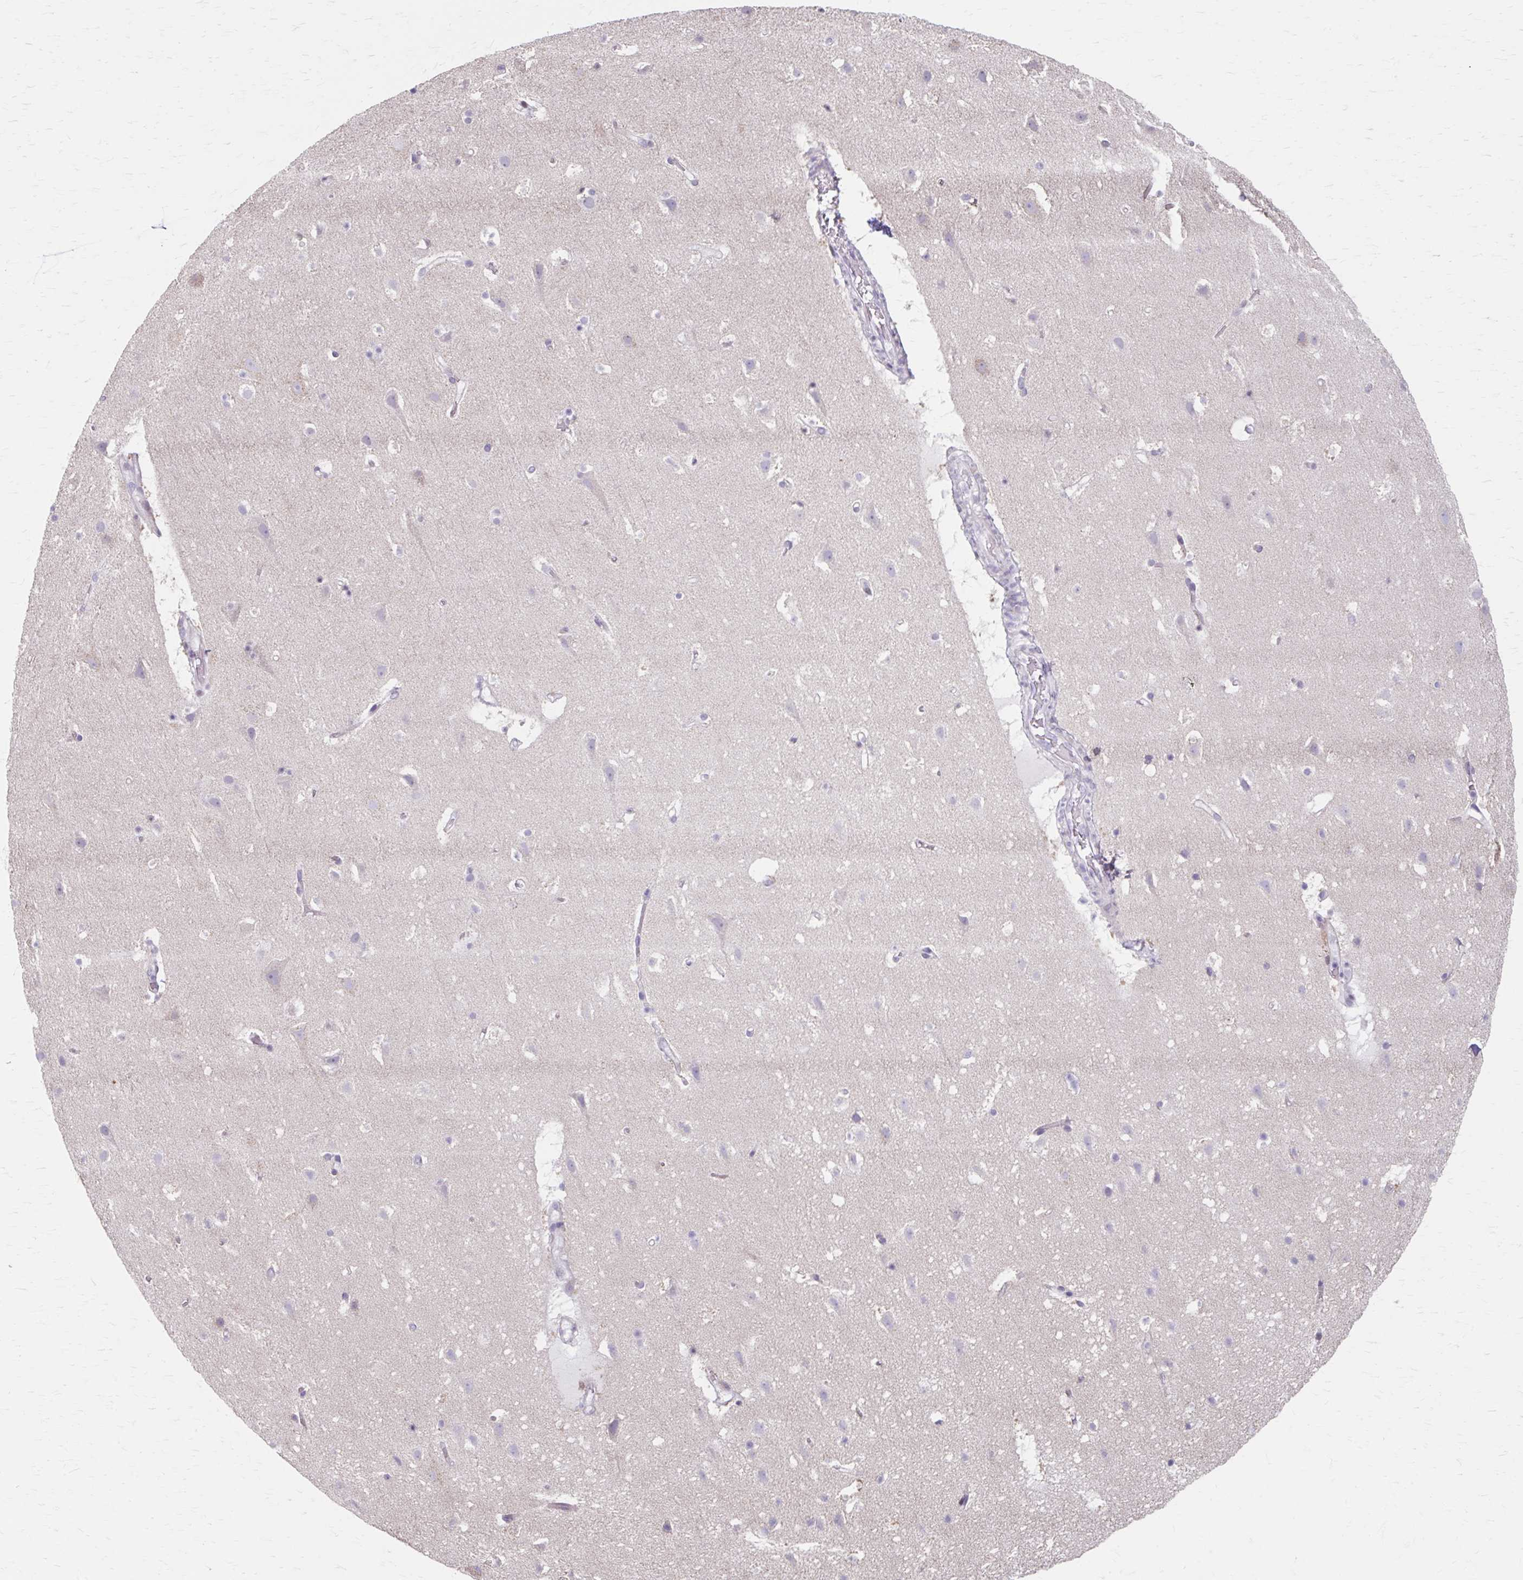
{"staining": {"intensity": "negative", "quantity": "none", "location": "none"}, "tissue": "cerebral cortex", "cell_type": "Endothelial cells", "image_type": "normal", "snomed": [{"axis": "morphology", "description": "Normal tissue, NOS"}, {"axis": "topography", "description": "Cerebral cortex"}], "caption": "DAB (3,3'-diaminobenzidine) immunohistochemical staining of unremarkable human cerebral cortex exhibits no significant expression in endothelial cells.", "gene": "BEAN1", "patient": {"sex": "female", "age": 42}}